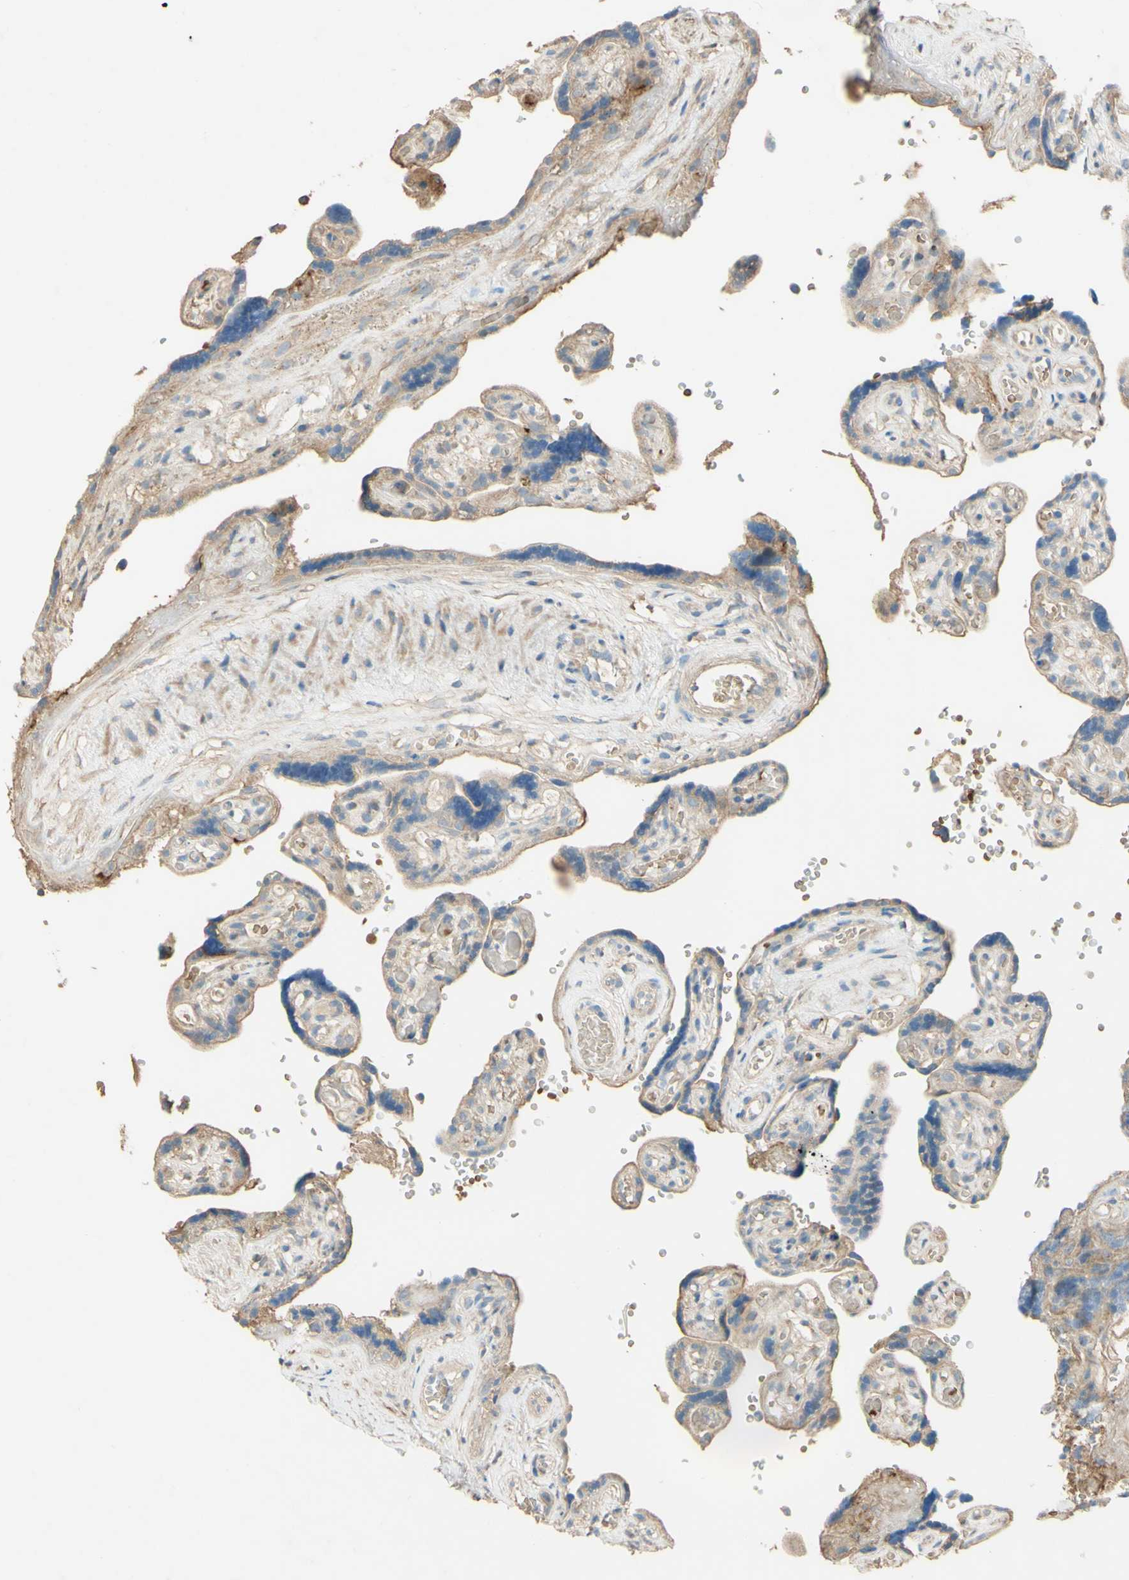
{"staining": {"intensity": "moderate", "quantity": ">75%", "location": "cytoplasmic/membranous"}, "tissue": "placenta", "cell_type": "Trophoblastic cells", "image_type": "normal", "snomed": [{"axis": "morphology", "description": "Normal tissue, NOS"}, {"axis": "topography", "description": "Placenta"}], "caption": "An immunohistochemistry (IHC) micrograph of unremarkable tissue is shown. Protein staining in brown labels moderate cytoplasmic/membranous positivity in placenta within trophoblastic cells.", "gene": "DKK3", "patient": {"sex": "female", "age": 30}}